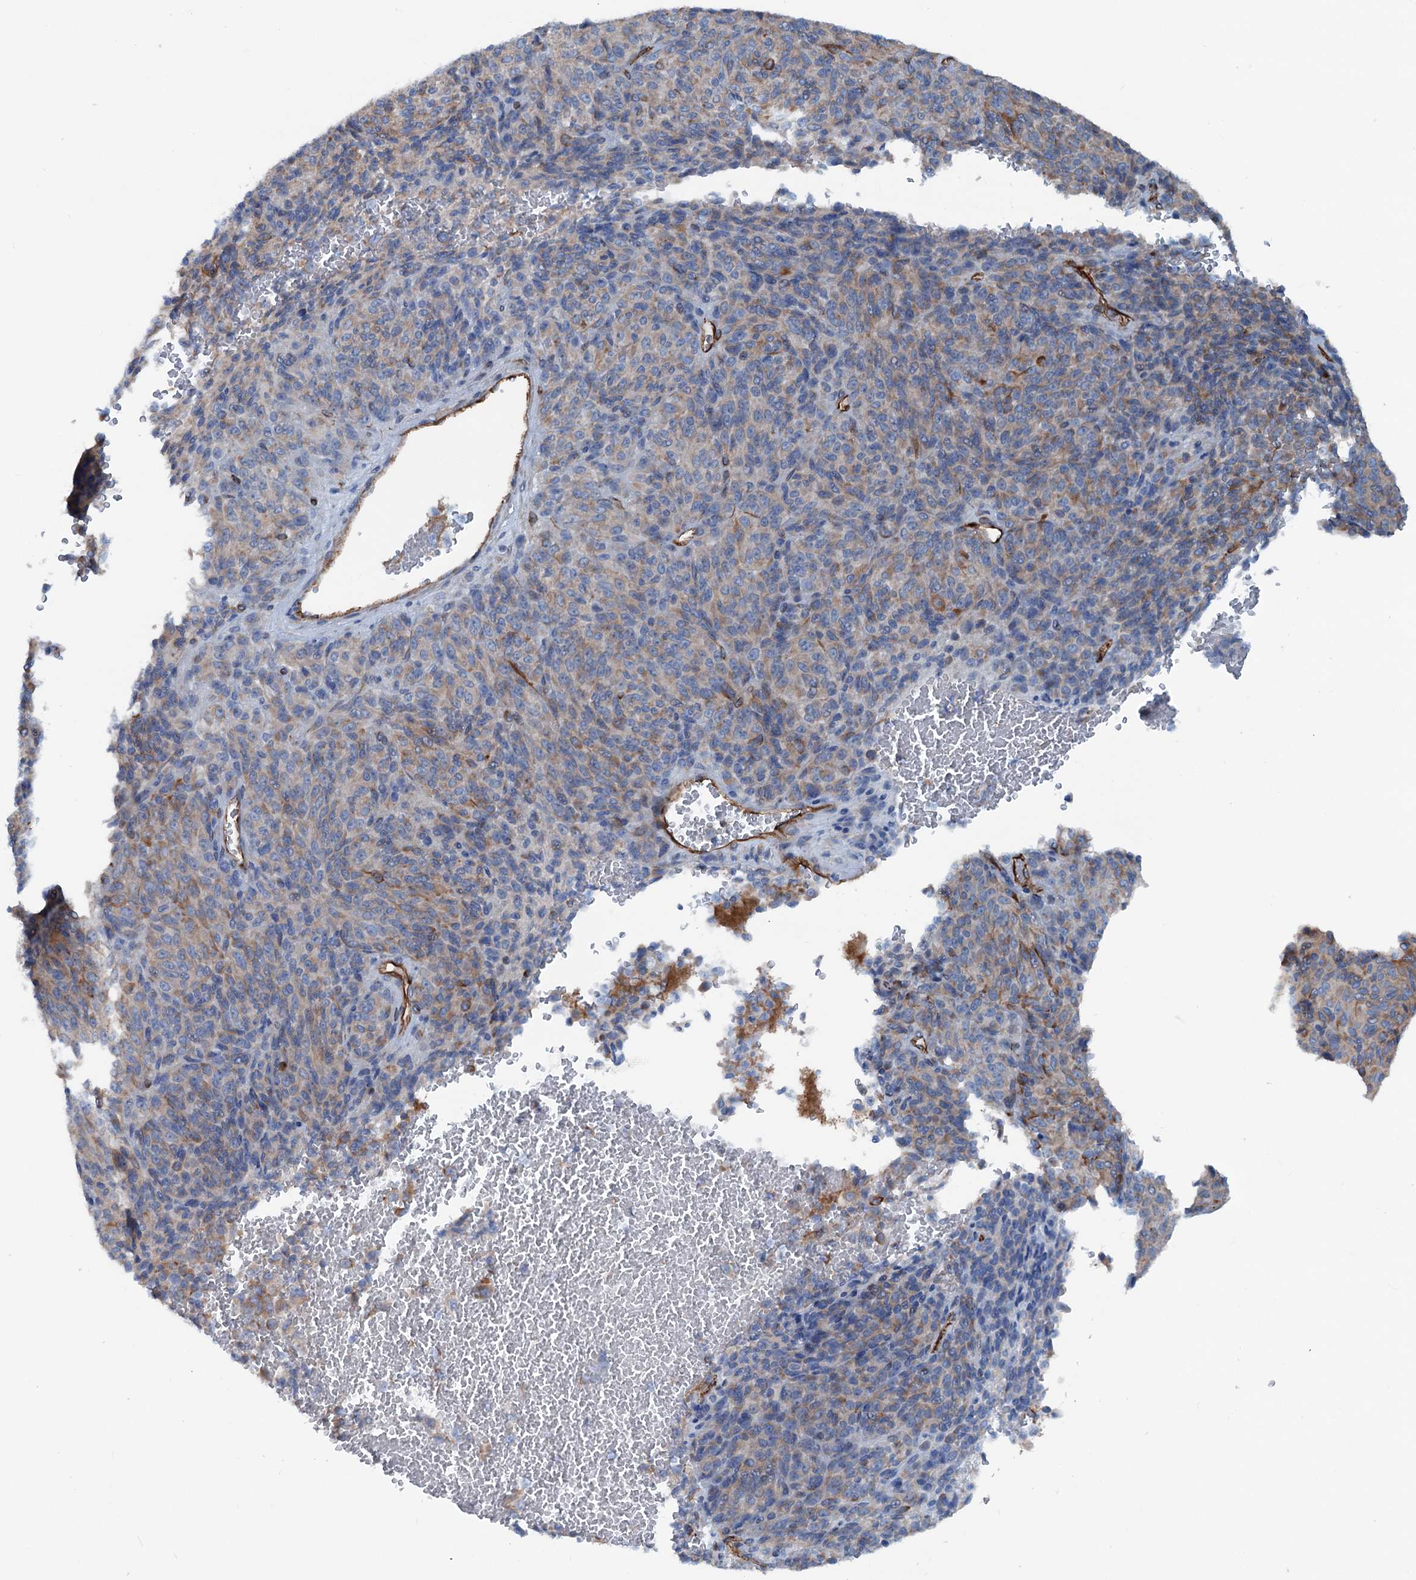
{"staining": {"intensity": "weak", "quantity": "<25%", "location": "cytoplasmic/membranous"}, "tissue": "melanoma", "cell_type": "Tumor cells", "image_type": "cancer", "snomed": [{"axis": "morphology", "description": "Malignant melanoma, Metastatic site"}, {"axis": "topography", "description": "Brain"}], "caption": "Immunohistochemistry (IHC) of human melanoma demonstrates no positivity in tumor cells.", "gene": "CALCOCO1", "patient": {"sex": "female", "age": 56}}